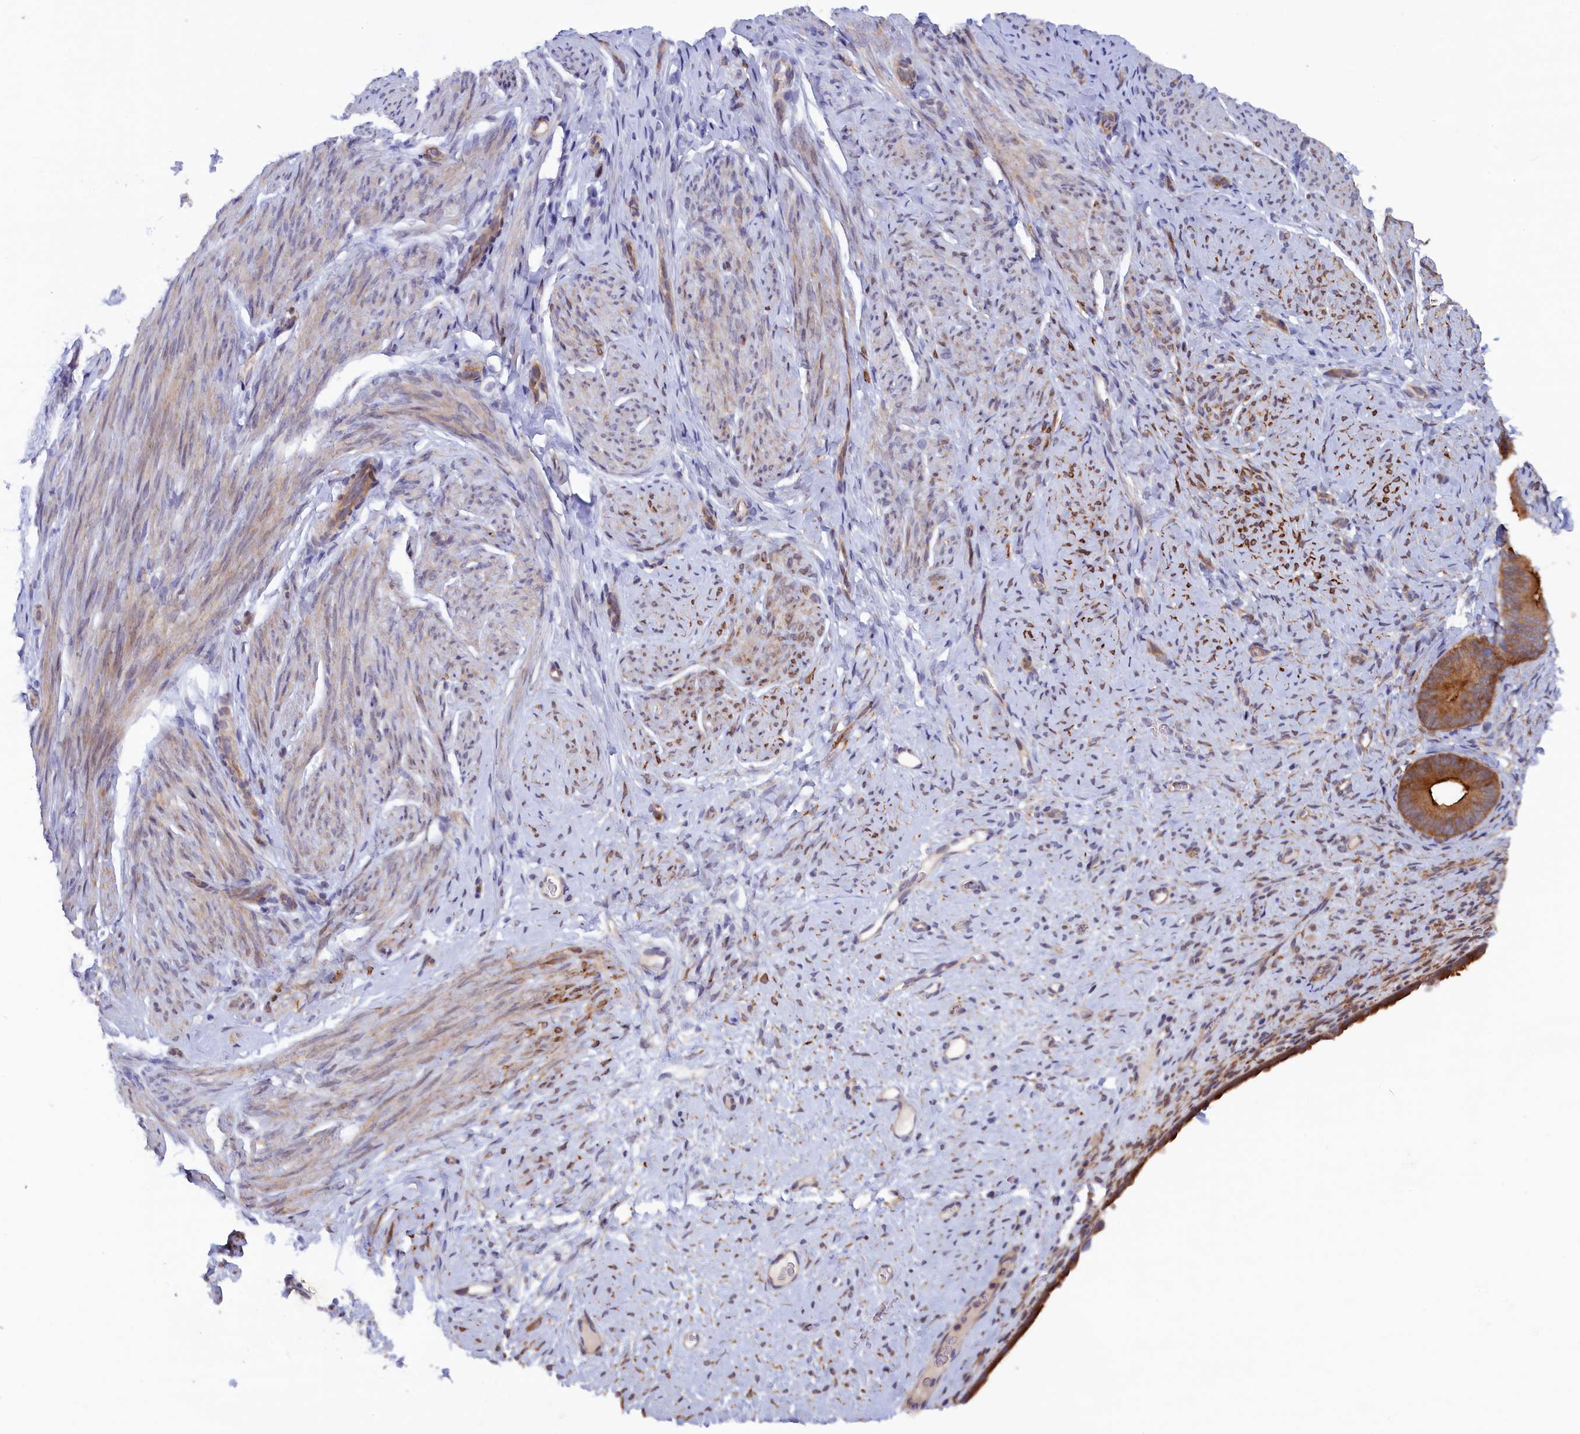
{"staining": {"intensity": "negative", "quantity": "none", "location": "none"}, "tissue": "endometrium", "cell_type": "Cells in endometrial stroma", "image_type": "normal", "snomed": [{"axis": "morphology", "description": "Normal tissue, NOS"}, {"axis": "topography", "description": "Endometrium"}], "caption": "Endometrium was stained to show a protein in brown. There is no significant expression in cells in endometrial stroma. (DAB immunohistochemistry, high magnification).", "gene": "JPT2", "patient": {"sex": "female", "age": 65}}